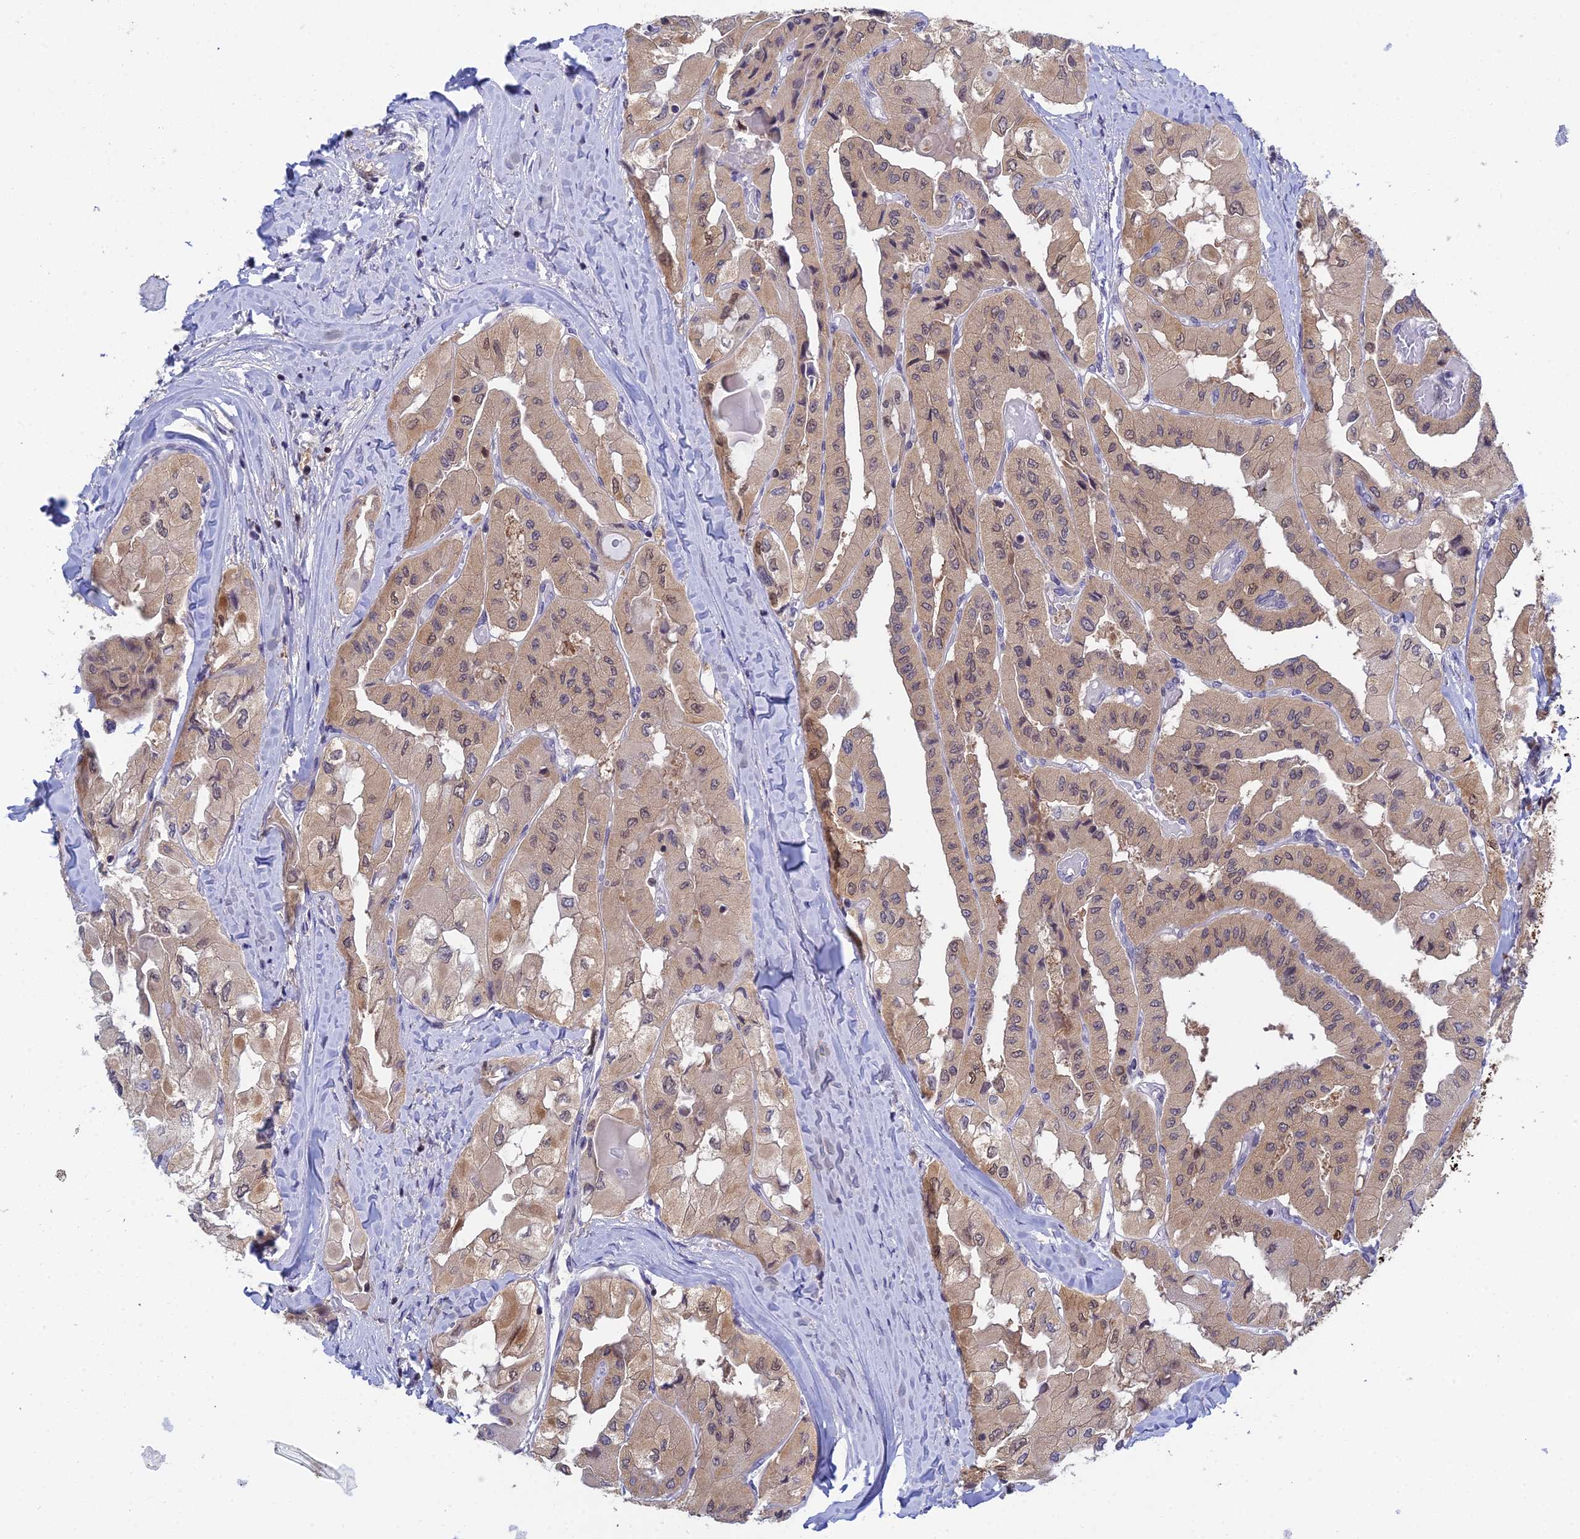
{"staining": {"intensity": "weak", "quantity": ">75%", "location": "cytoplasmic/membranous"}, "tissue": "thyroid cancer", "cell_type": "Tumor cells", "image_type": "cancer", "snomed": [{"axis": "morphology", "description": "Normal tissue, NOS"}, {"axis": "morphology", "description": "Papillary adenocarcinoma, NOS"}, {"axis": "topography", "description": "Thyroid gland"}], "caption": "Weak cytoplasmic/membranous protein staining is present in approximately >75% of tumor cells in thyroid cancer. (brown staining indicates protein expression, while blue staining denotes nuclei).", "gene": "ELOA2", "patient": {"sex": "female", "age": 59}}